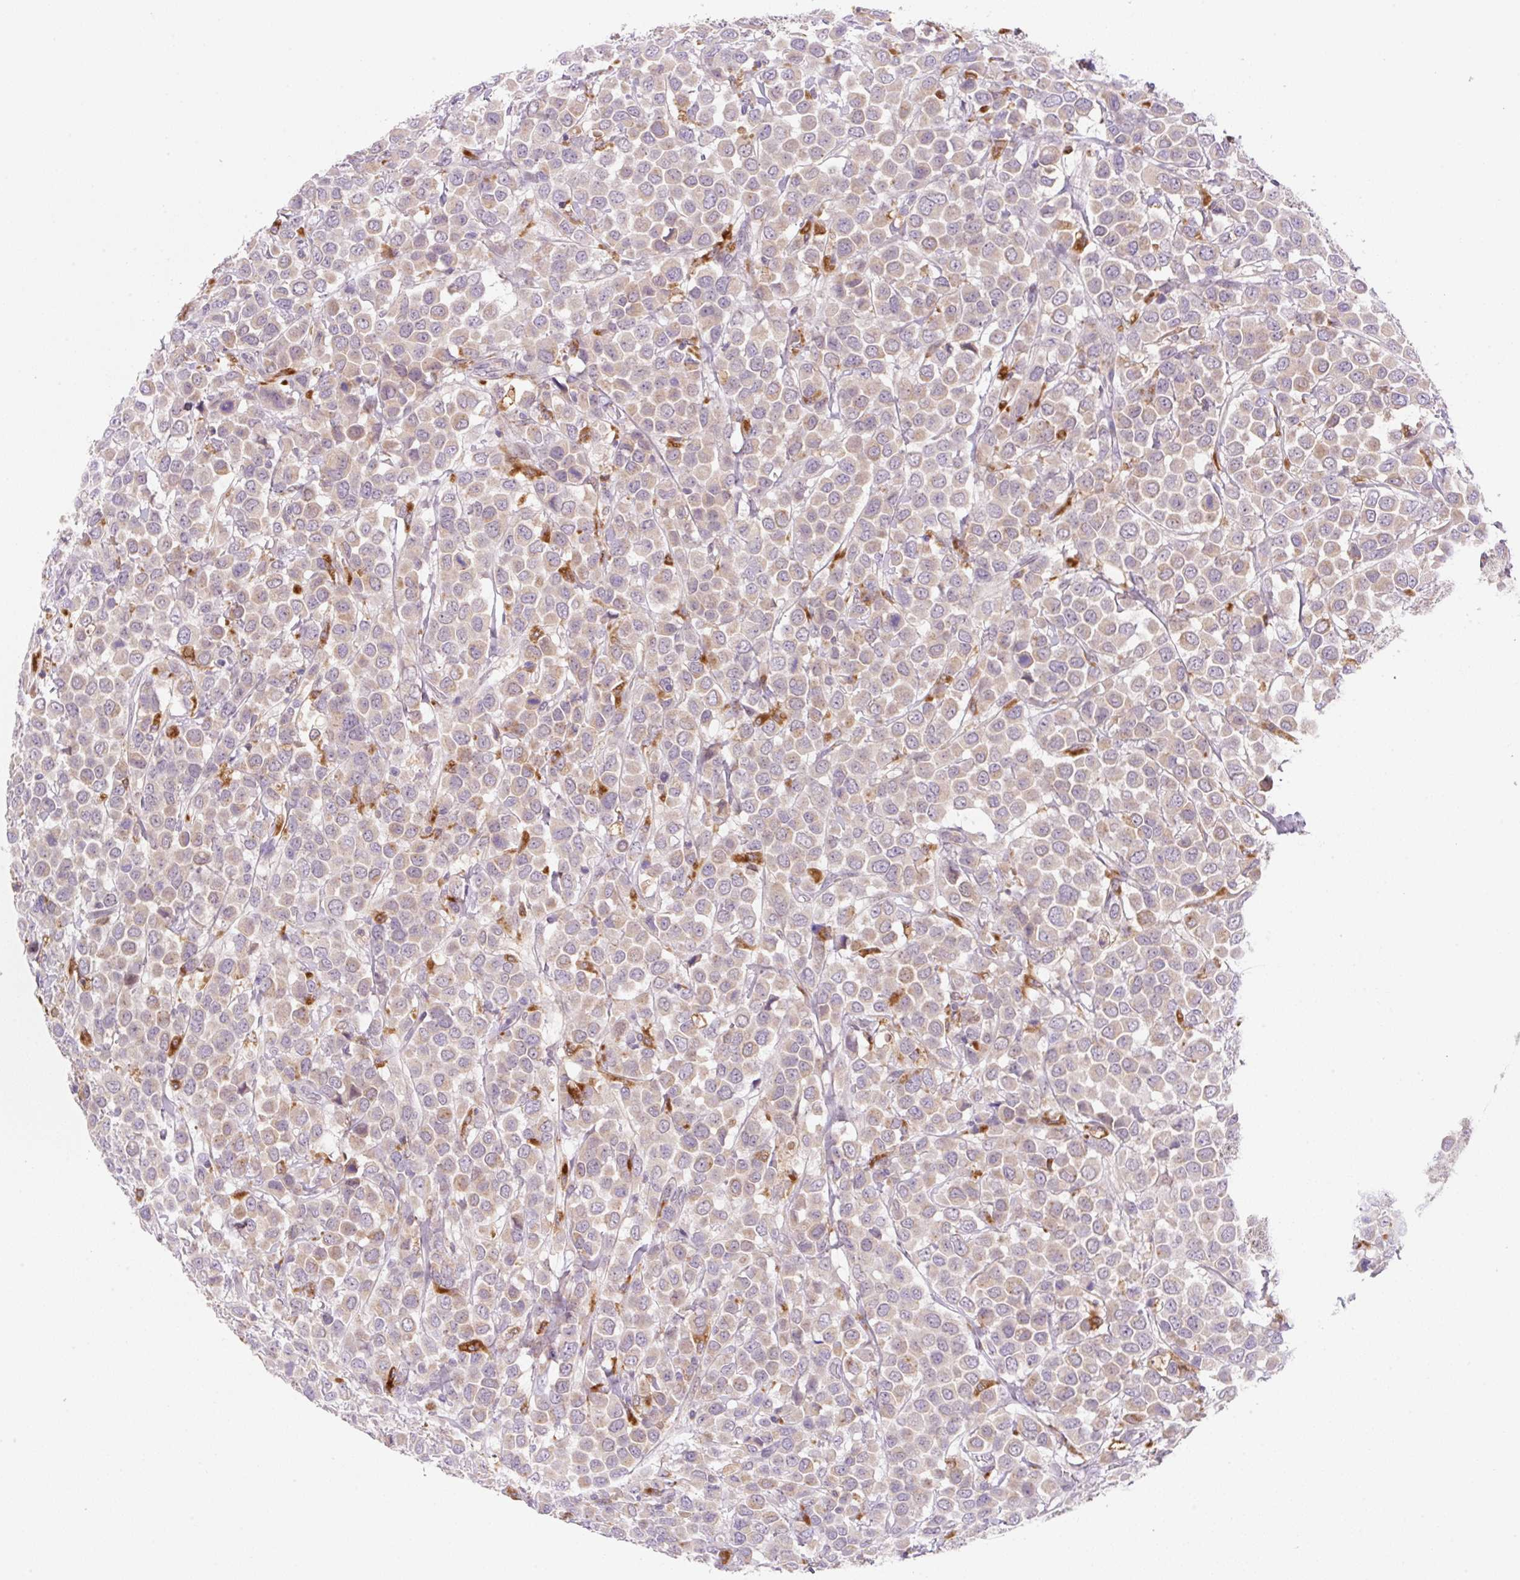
{"staining": {"intensity": "weak", "quantity": "25%-75%", "location": "cytoplasmic/membranous"}, "tissue": "breast cancer", "cell_type": "Tumor cells", "image_type": "cancer", "snomed": [{"axis": "morphology", "description": "Duct carcinoma"}, {"axis": "topography", "description": "Breast"}], "caption": "Breast cancer stained with a brown dye demonstrates weak cytoplasmic/membranous positive positivity in approximately 25%-75% of tumor cells.", "gene": "CEBPZOS", "patient": {"sex": "female", "age": 61}}